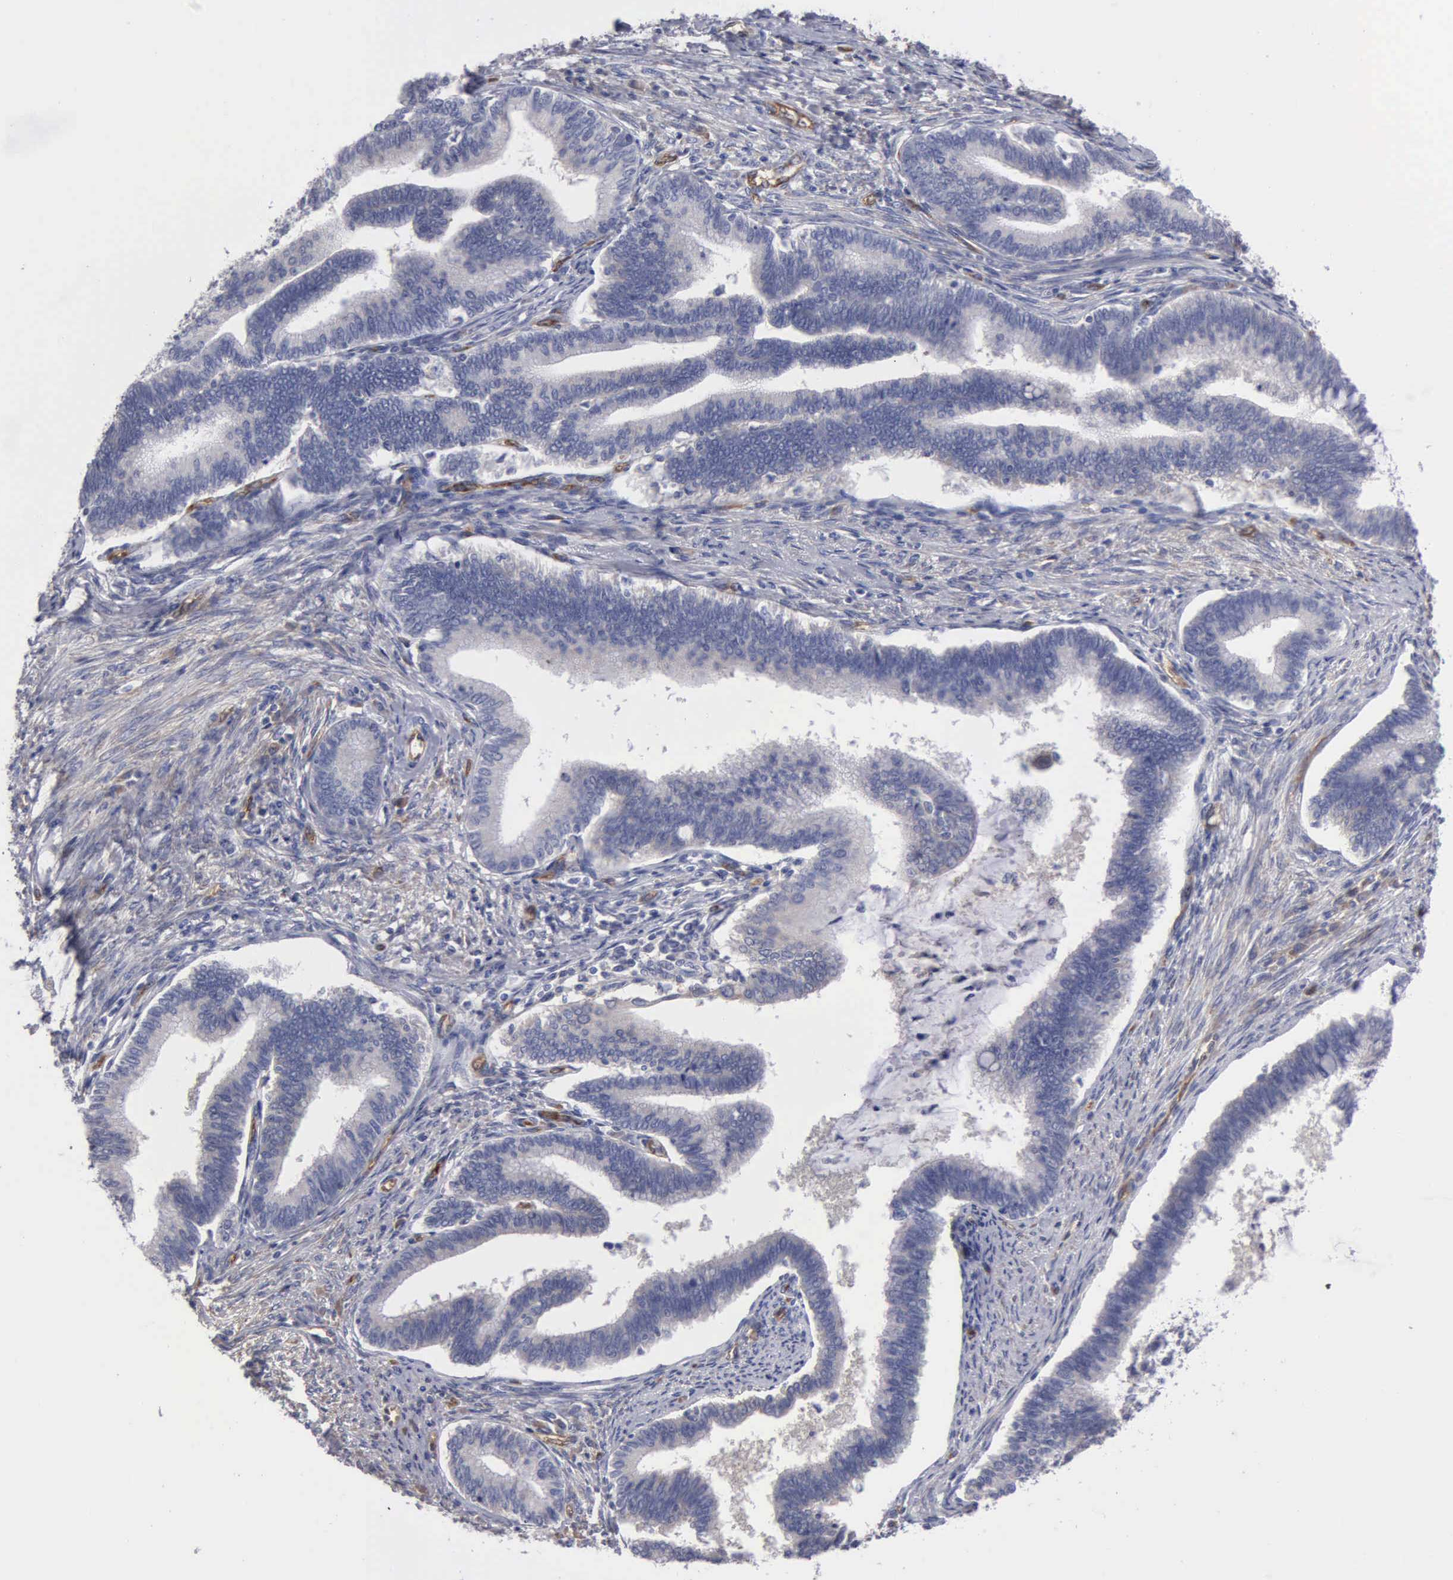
{"staining": {"intensity": "negative", "quantity": "none", "location": "none"}, "tissue": "cervical cancer", "cell_type": "Tumor cells", "image_type": "cancer", "snomed": [{"axis": "morphology", "description": "Adenocarcinoma, NOS"}, {"axis": "topography", "description": "Cervix"}], "caption": "The histopathology image shows no significant positivity in tumor cells of cervical cancer. Brightfield microscopy of immunohistochemistry (IHC) stained with DAB (brown) and hematoxylin (blue), captured at high magnification.", "gene": "RDX", "patient": {"sex": "female", "age": 36}}